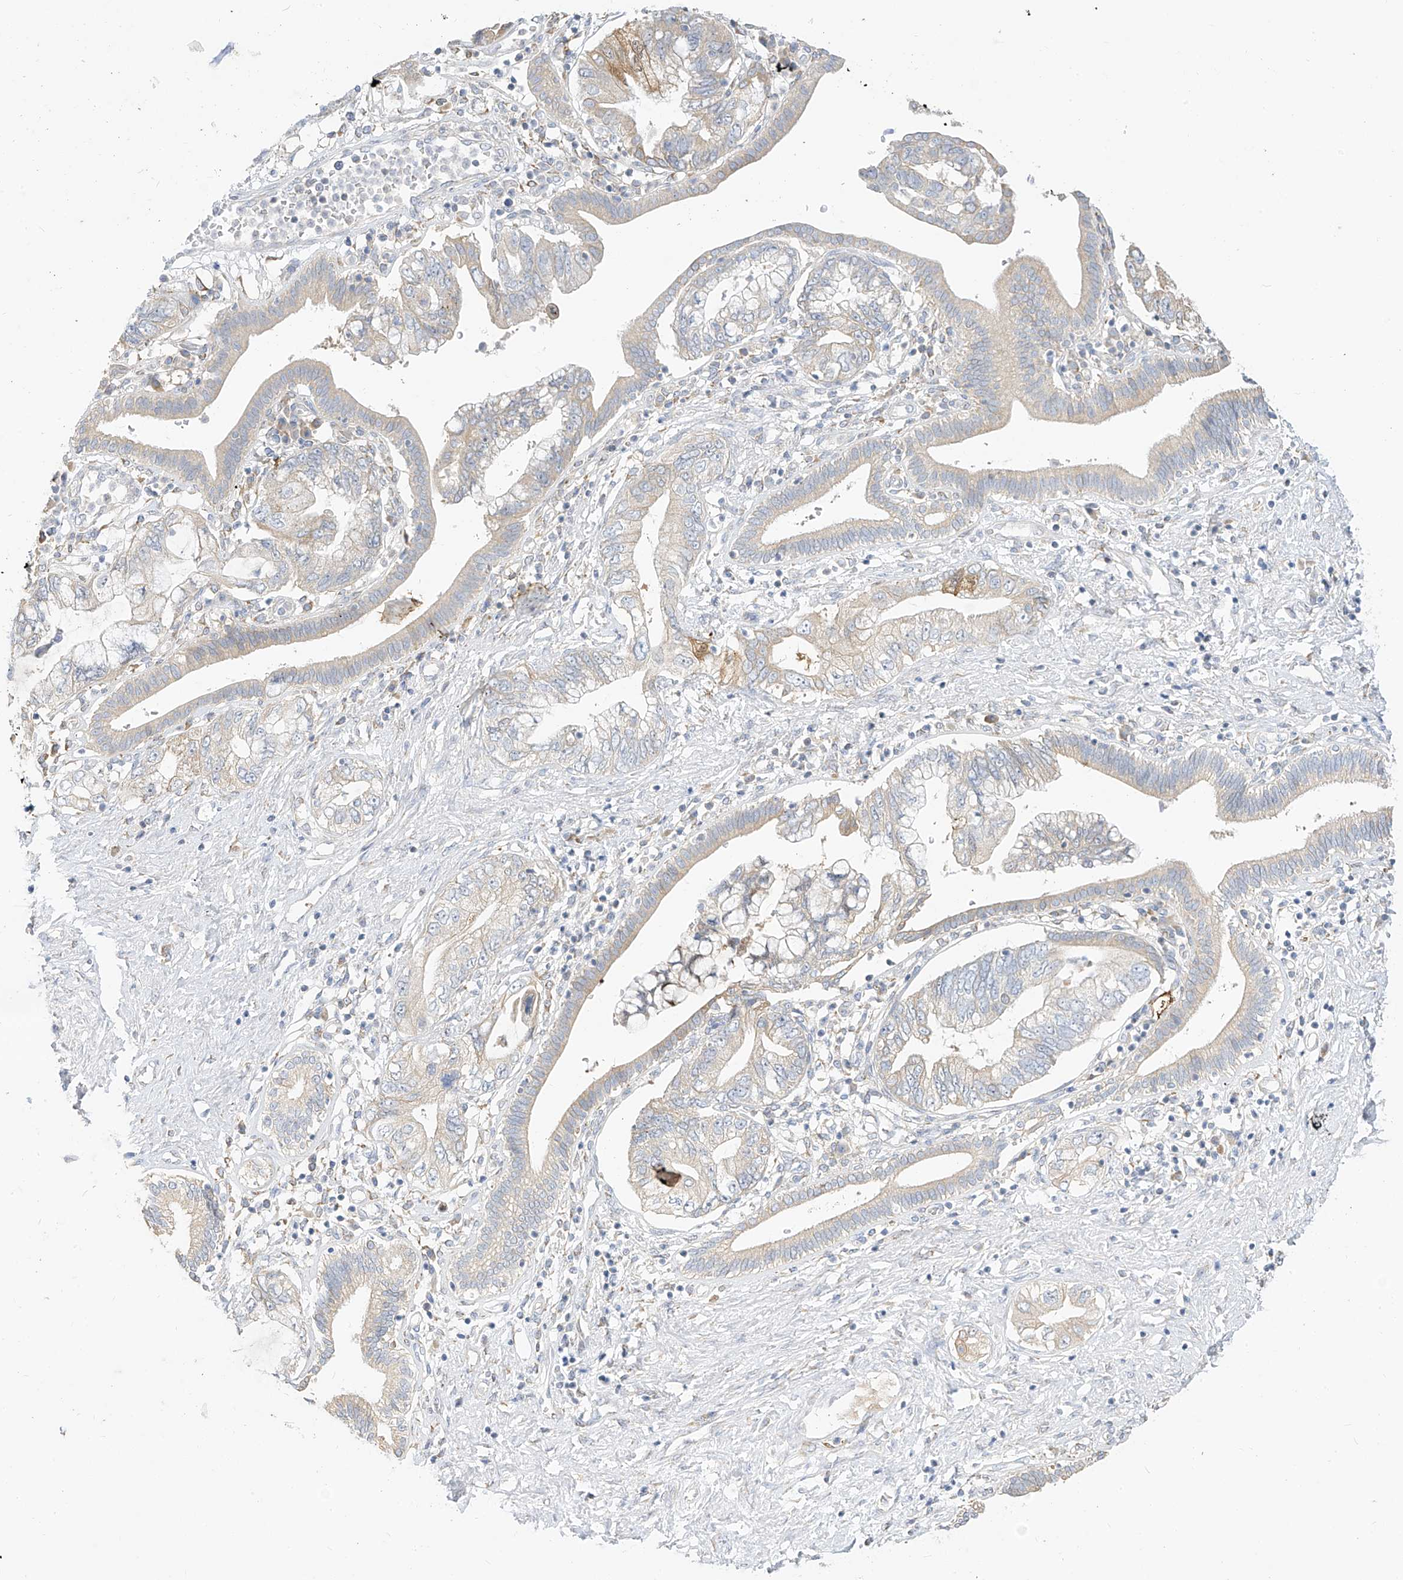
{"staining": {"intensity": "weak", "quantity": ">75%", "location": "cytoplasmic/membranous"}, "tissue": "pancreatic cancer", "cell_type": "Tumor cells", "image_type": "cancer", "snomed": [{"axis": "morphology", "description": "Adenocarcinoma, NOS"}, {"axis": "topography", "description": "Pancreas"}], "caption": "Immunohistochemical staining of human pancreatic adenocarcinoma demonstrates low levels of weak cytoplasmic/membranous positivity in approximately >75% of tumor cells.", "gene": "RASA2", "patient": {"sex": "female", "age": 73}}